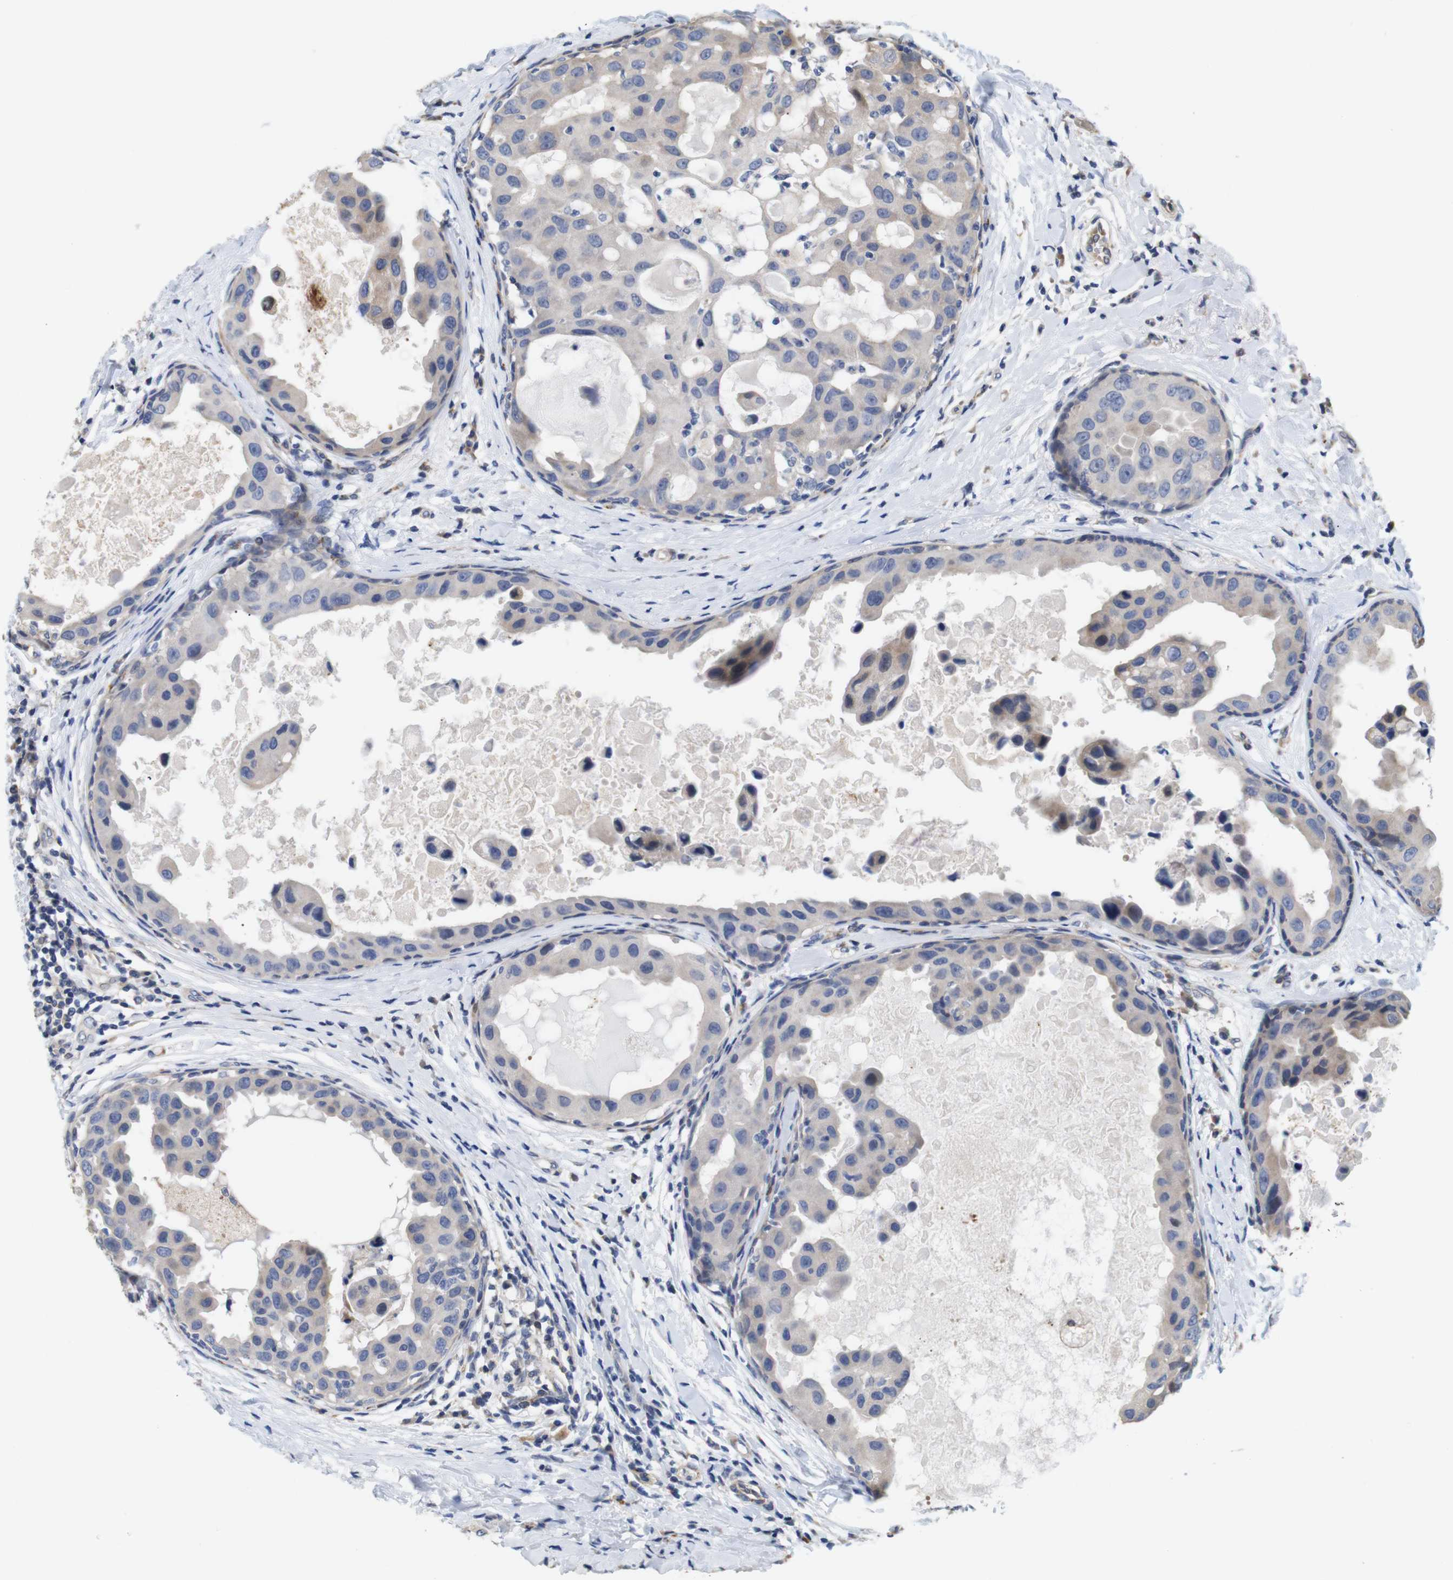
{"staining": {"intensity": "negative", "quantity": "none", "location": "none"}, "tissue": "breast cancer", "cell_type": "Tumor cells", "image_type": "cancer", "snomed": [{"axis": "morphology", "description": "Duct carcinoma"}, {"axis": "topography", "description": "Breast"}], "caption": "Immunohistochemical staining of human breast cancer (invasive ductal carcinoma) displays no significant positivity in tumor cells.", "gene": "SPRY3", "patient": {"sex": "female", "age": 27}}